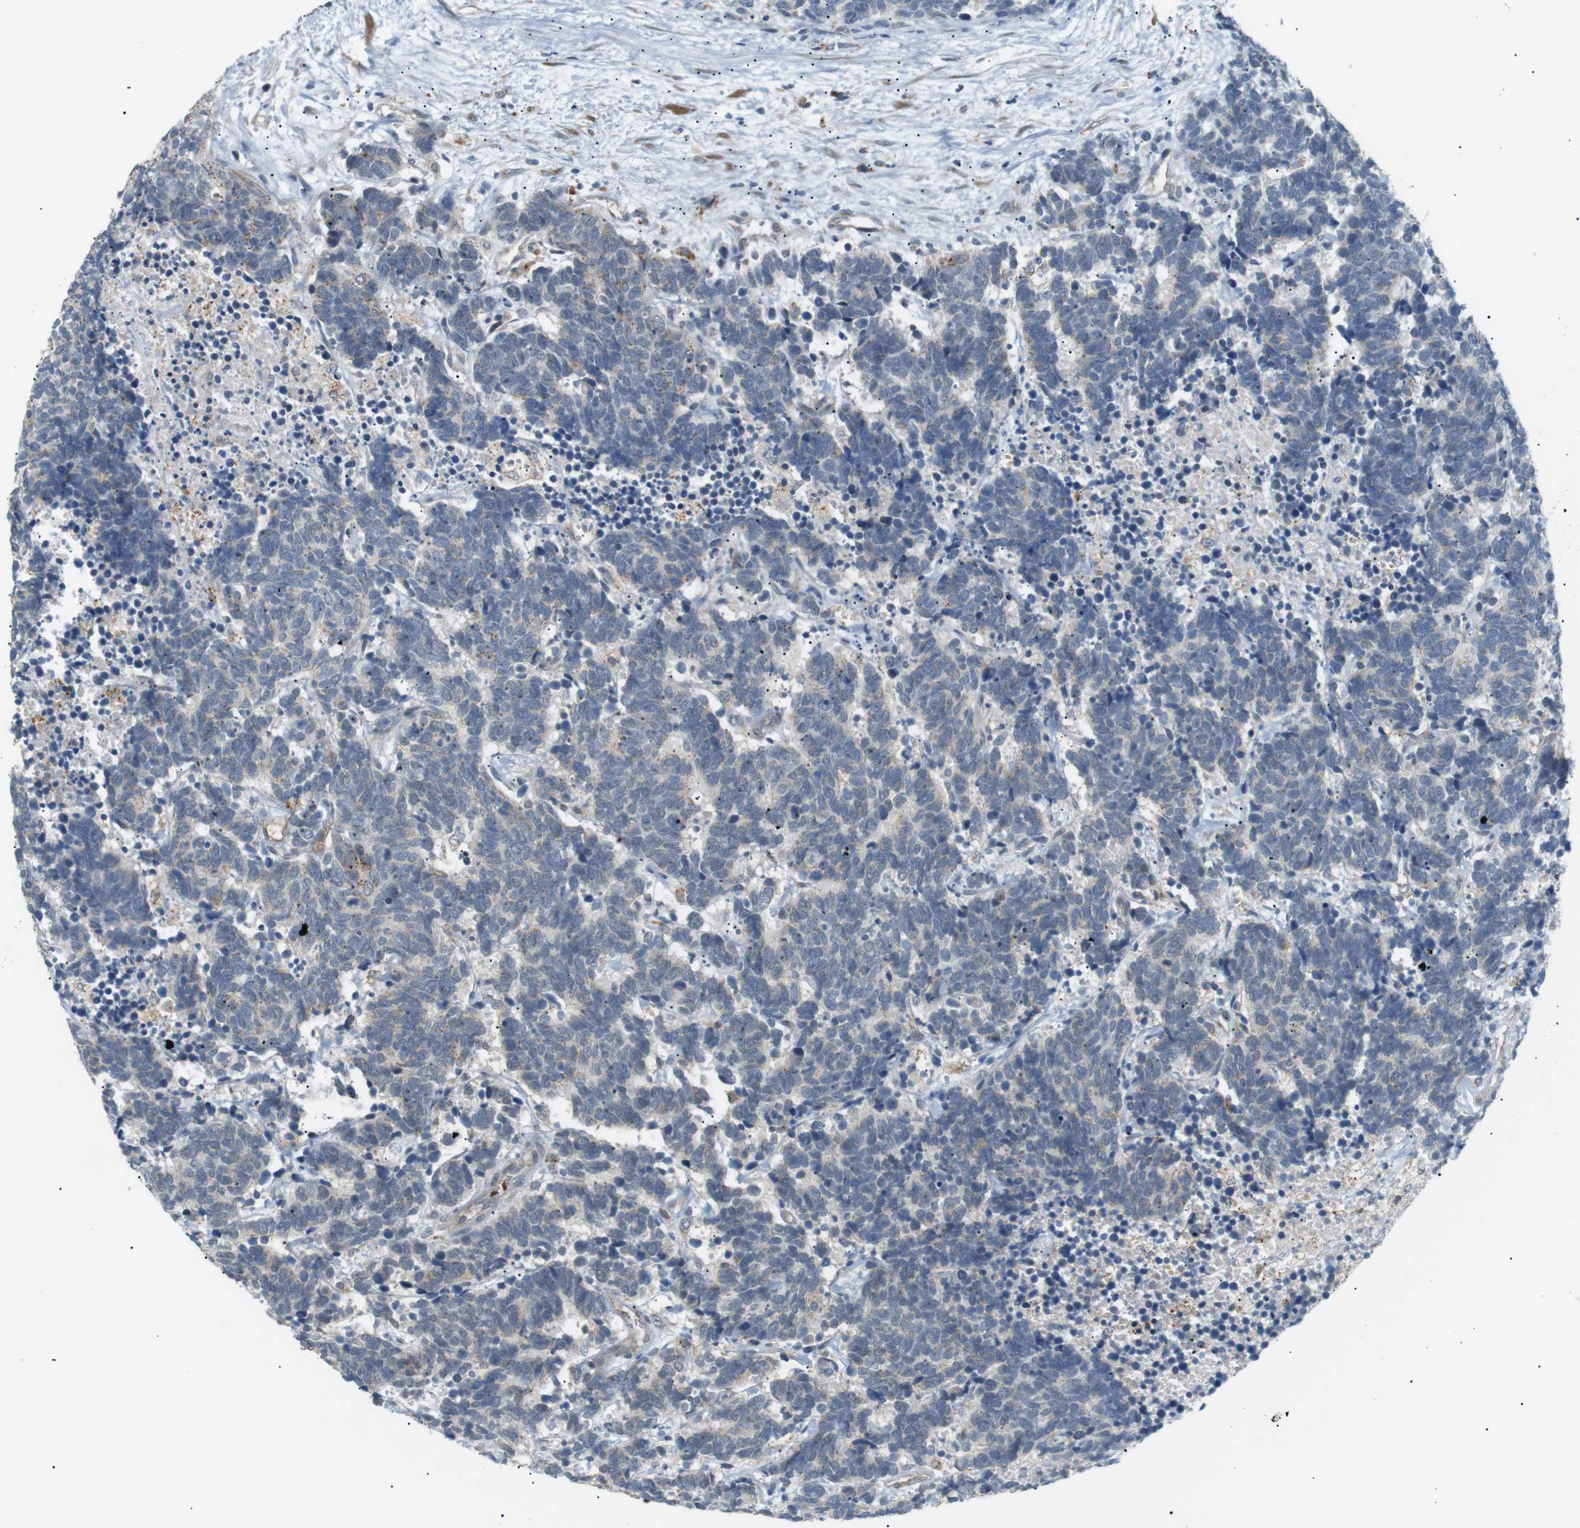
{"staining": {"intensity": "negative", "quantity": "none", "location": "none"}, "tissue": "carcinoid", "cell_type": "Tumor cells", "image_type": "cancer", "snomed": [{"axis": "morphology", "description": "Carcinoma, NOS"}, {"axis": "morphology", "description": "Carcinoid, malignant, NOS"}, {"axis": "topography", "description": "Urinary bladder"}], "caption": "DAB (3,3'-diaminobenzidine) immunohistochemical staining of human carcinoma shows no significant expression in tumor cells.", "gene": "B4GALNT2", "patient": {"sex": "male", "age": 57}}